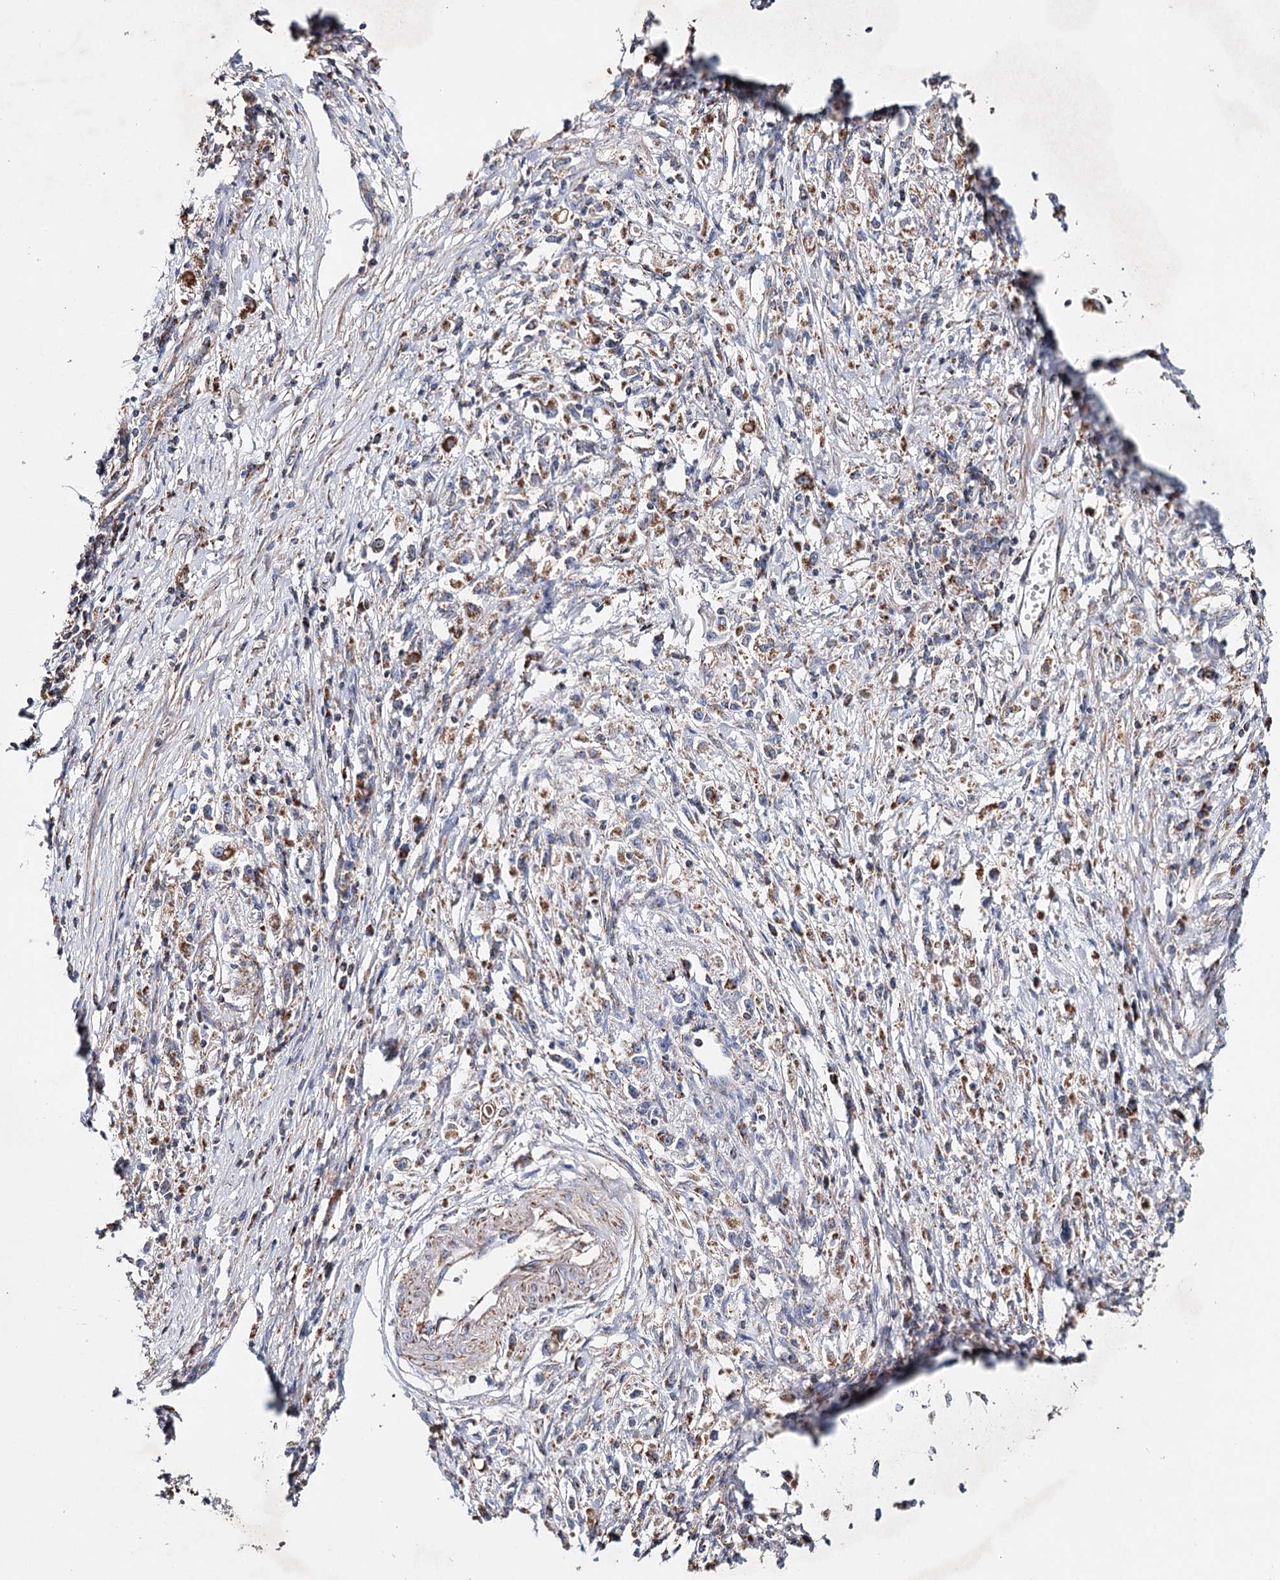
{"staining": {"intensity": "moderate", "quantity": "25%-75%", "location": "cytoplasmic/membranous"}, "tissue": "stomach cancer", "cell_type": "Tumor cells", "image_type": "cancer", "snomed": [{"axis": "morphology", "description": "Adenocarcinoma, NOS"}, {"axis": "topography", "description": "Stomach"}], "caption": "Stomach adenocarcinoma stained with DAB (3,3'-diaminobenzidine) IHC displays medium levels of moderate cytoplasmic/membranous expression in approximately 25%-75% of tumor cells. The protein is stained brown, and the nuclei are stained in blue (DAB IHC with brightfield microscopy, high magnification).", "gene": "CFAP46", "patient": {"sex": "female", "age": 59}}